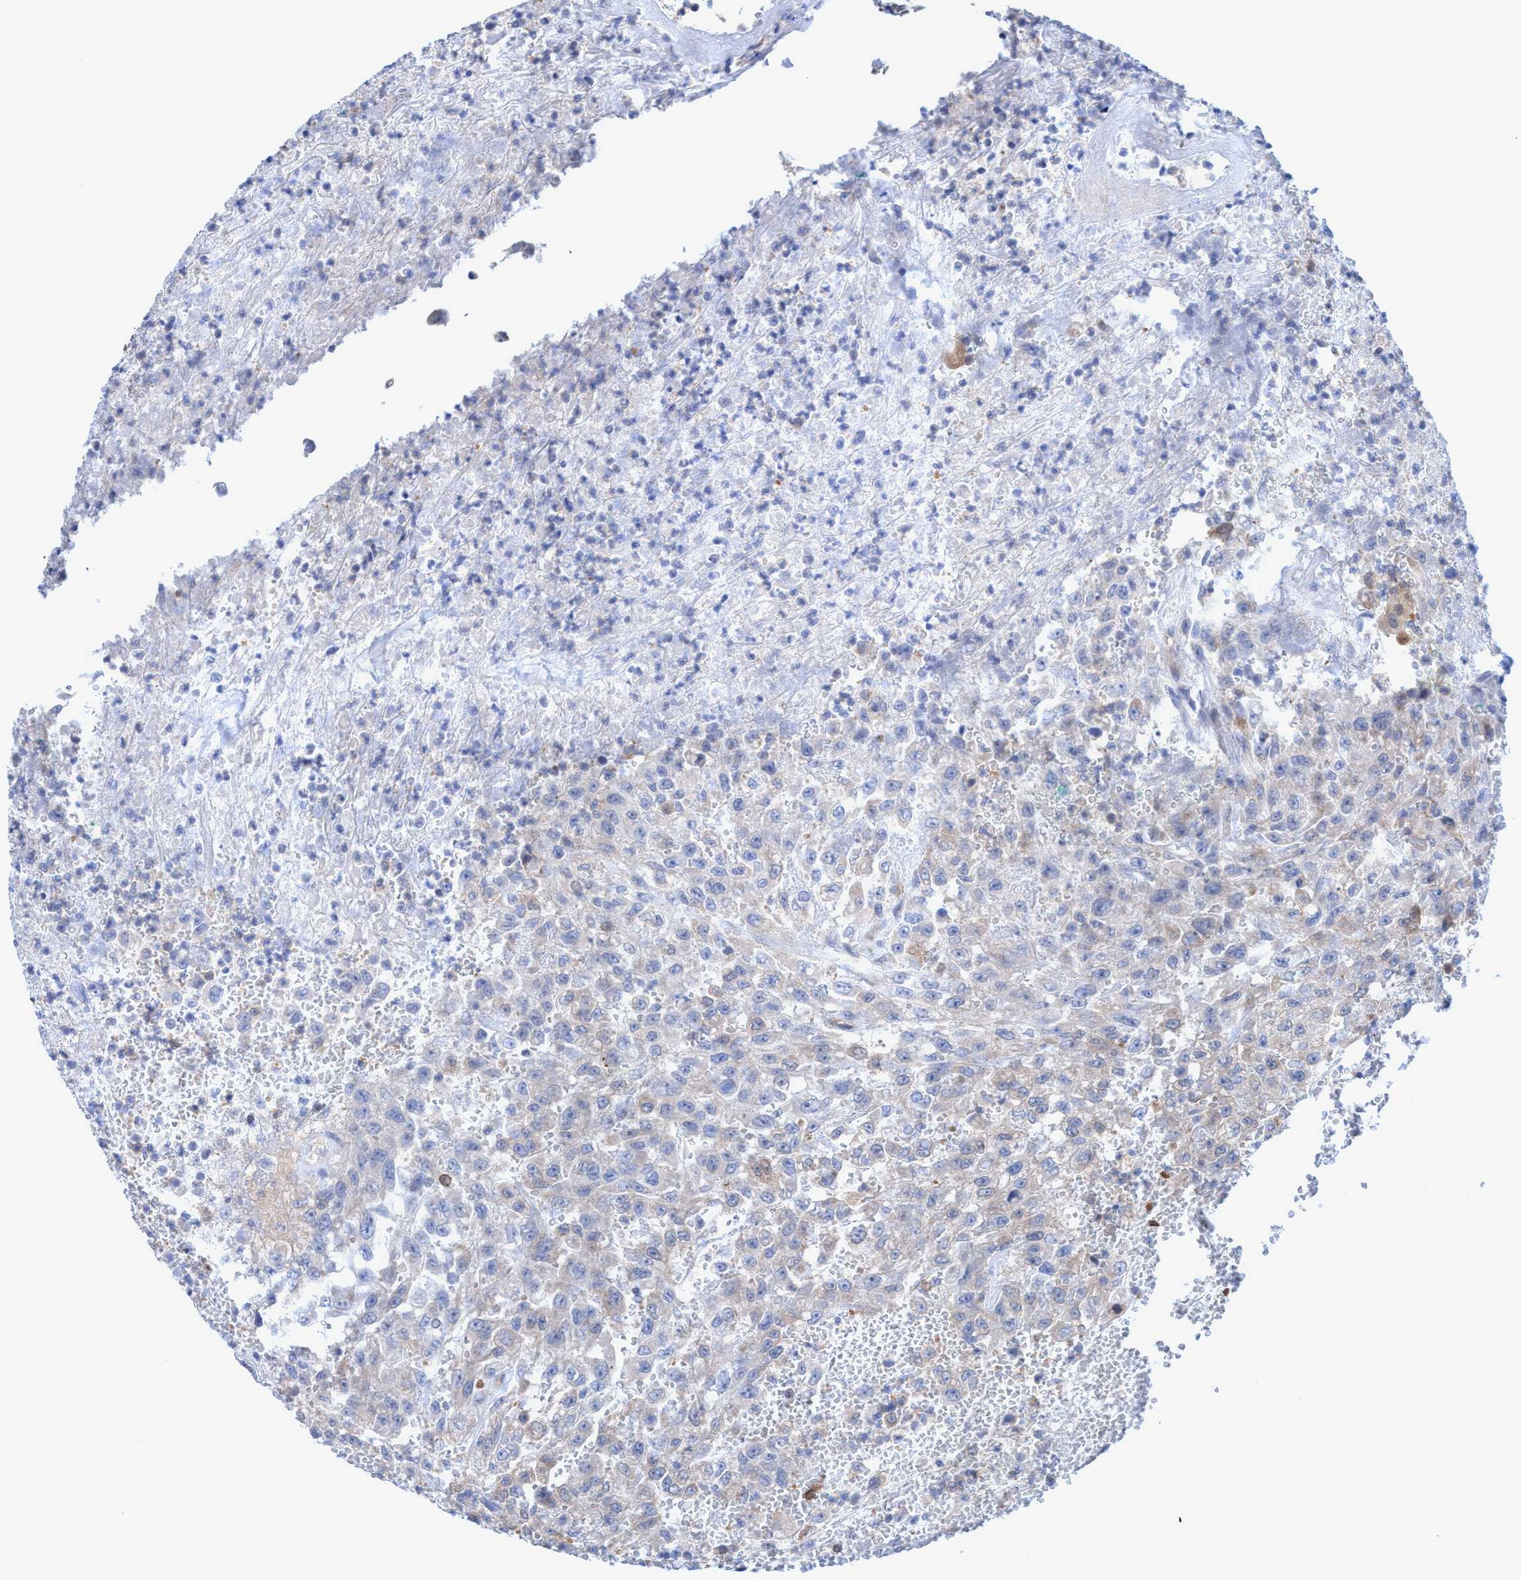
{"staining": {"intensity": "negative", "quantity": "none", "location": "none"}, "tissue": "urothelial cancer", "cell_type": "Tumor cells", "image_type": "cancer", "snomed": [{"axis": "morphology", "description": "Urothelial carcinoma, High grade"}, {"axis": "topography", "description": "Urinary bladder"}], "caption": "High magnification brightfield microscopy of urothelial cancer stained with DAB (brown) and counterstained with hematoxylin (blue): tumor cells show no significant staining.", "gene": "GLOD4", "patient": {"sex": "male", "age": 46}}